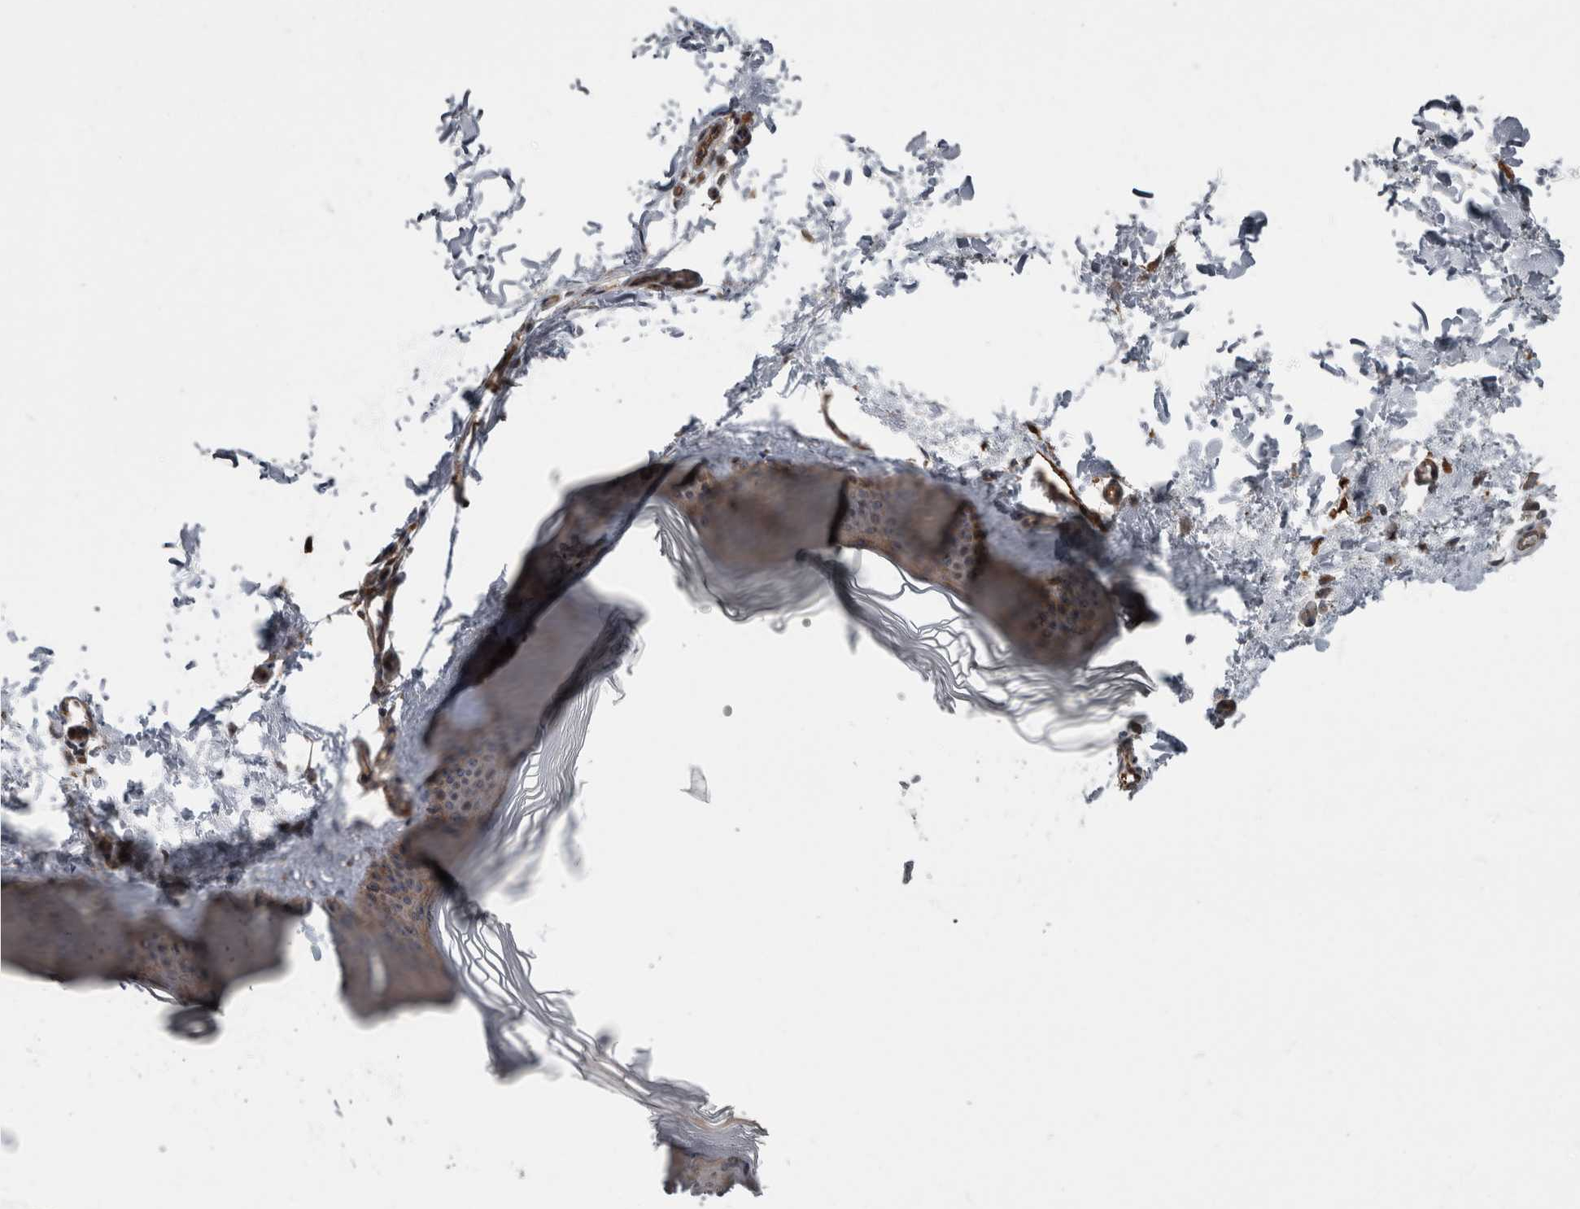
{"staining": {"intensity": "strong", "quantity": ">75%", "location": "cytoplasmic/membranous"}, "tissue": "skin", "cell_type": "Fibroblasts", "image_type": "normal", "snomed": [{"axis": "morphology", "description": "Normal tissue, NOS"}, {"axis": "topography", "description": "Skin"}], "caption": "Protein staining displays strong cytoplasmic/membranous positivity in about >75% of fibroblasts in unremarkable skin. Nuclei are stained in blue.", "gene": "VEGFD", "patient": {"sex": "female", "age": 27}}